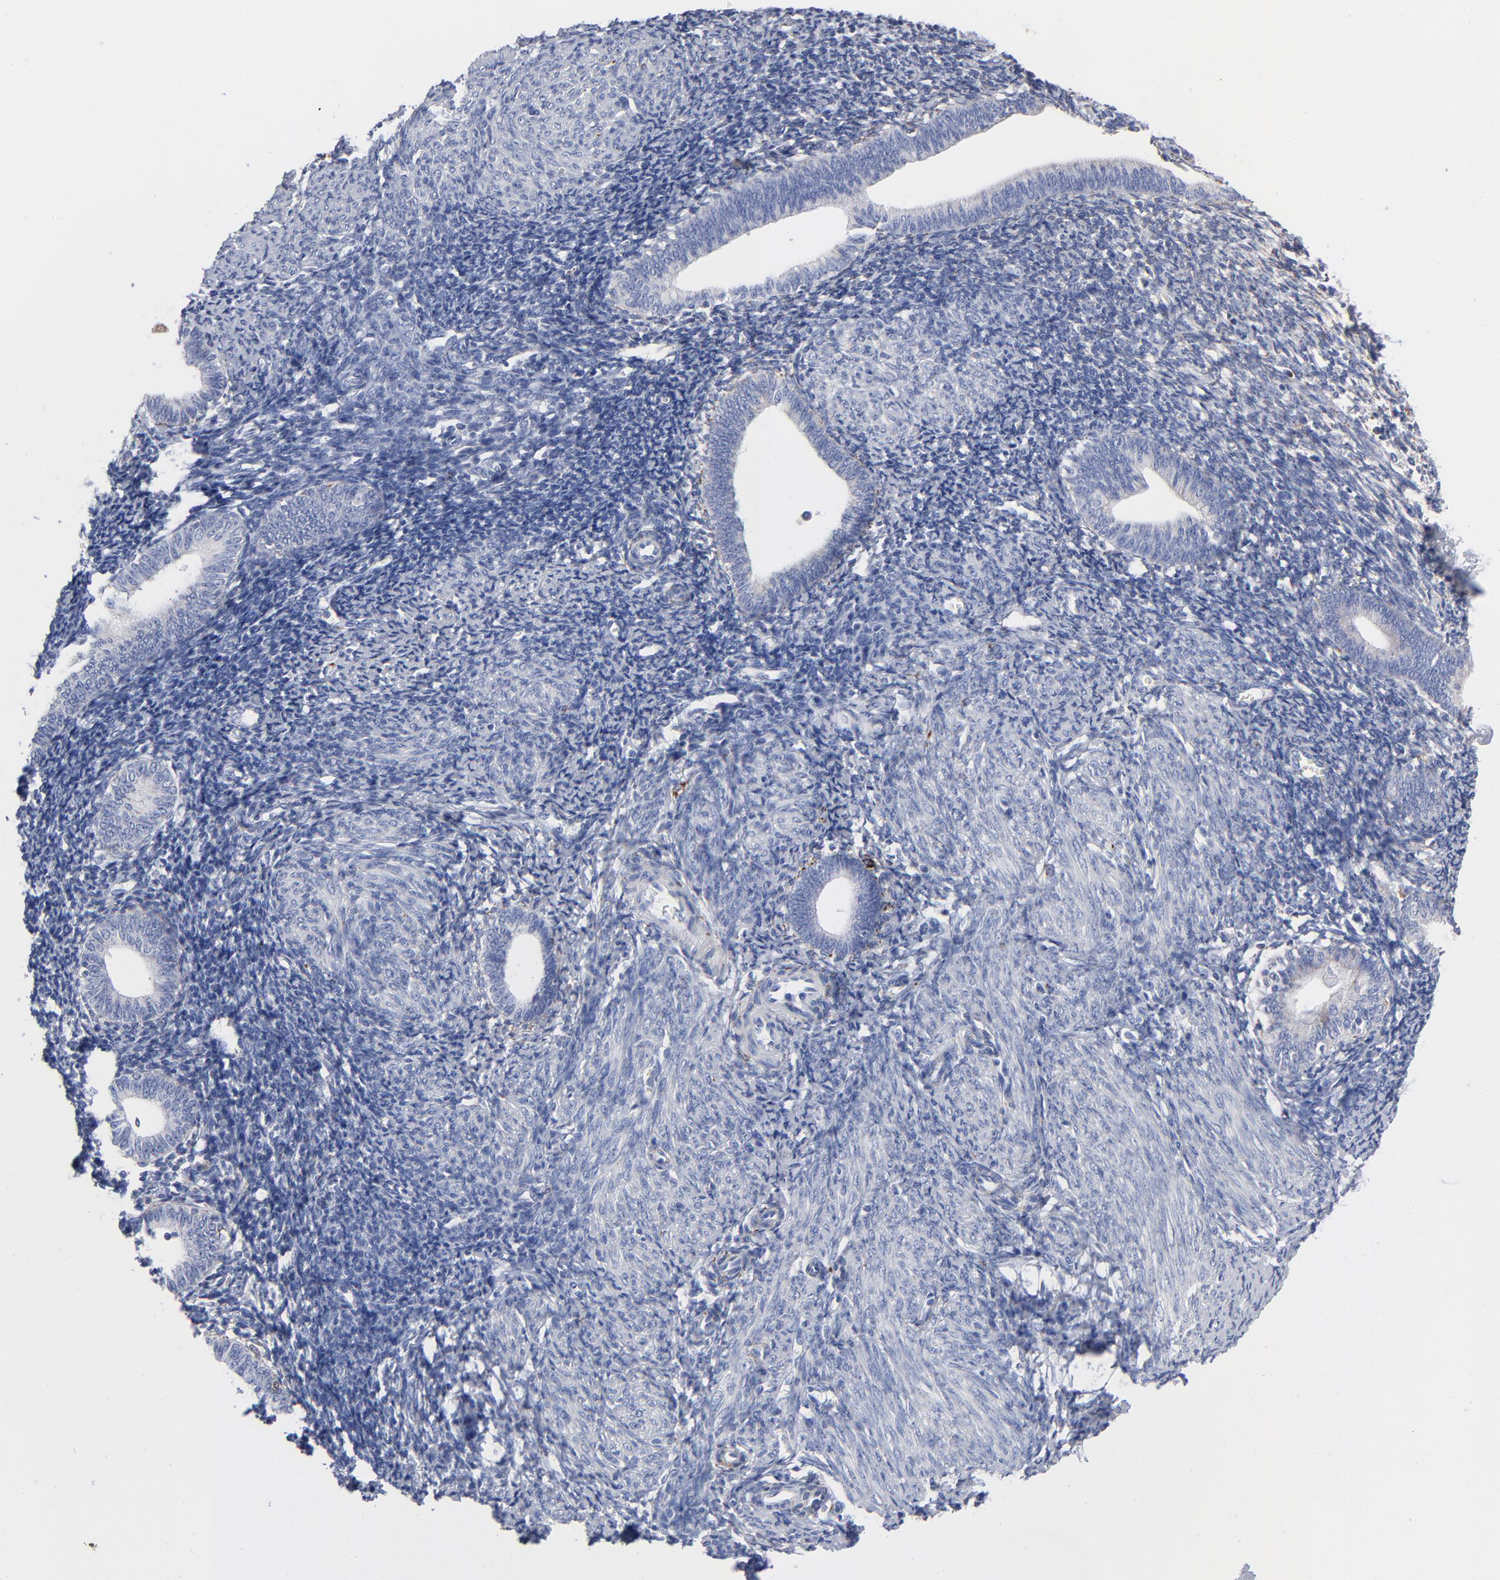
{"staining": {"intensity": "negative", "quantity": "none", "location": "none"}, "tissue": "endometrium", "cell_type": "Cells in endometrial stroma", "image_type": "normal", "snomed": [{"axis": "morphology", "description": "Normal tissue, NOS"}, {"axis": "topography", "description": "Endometrium"}], "caption": "Protein analysis of benign endometrium reveals no significant positivity in cells in endometrial stroma. (Immunohistochemistry (ihc), brightfield microscopy, high magnification).", "gene": "CHCHD10", "patient": {"sex": "female", "age": 57}}